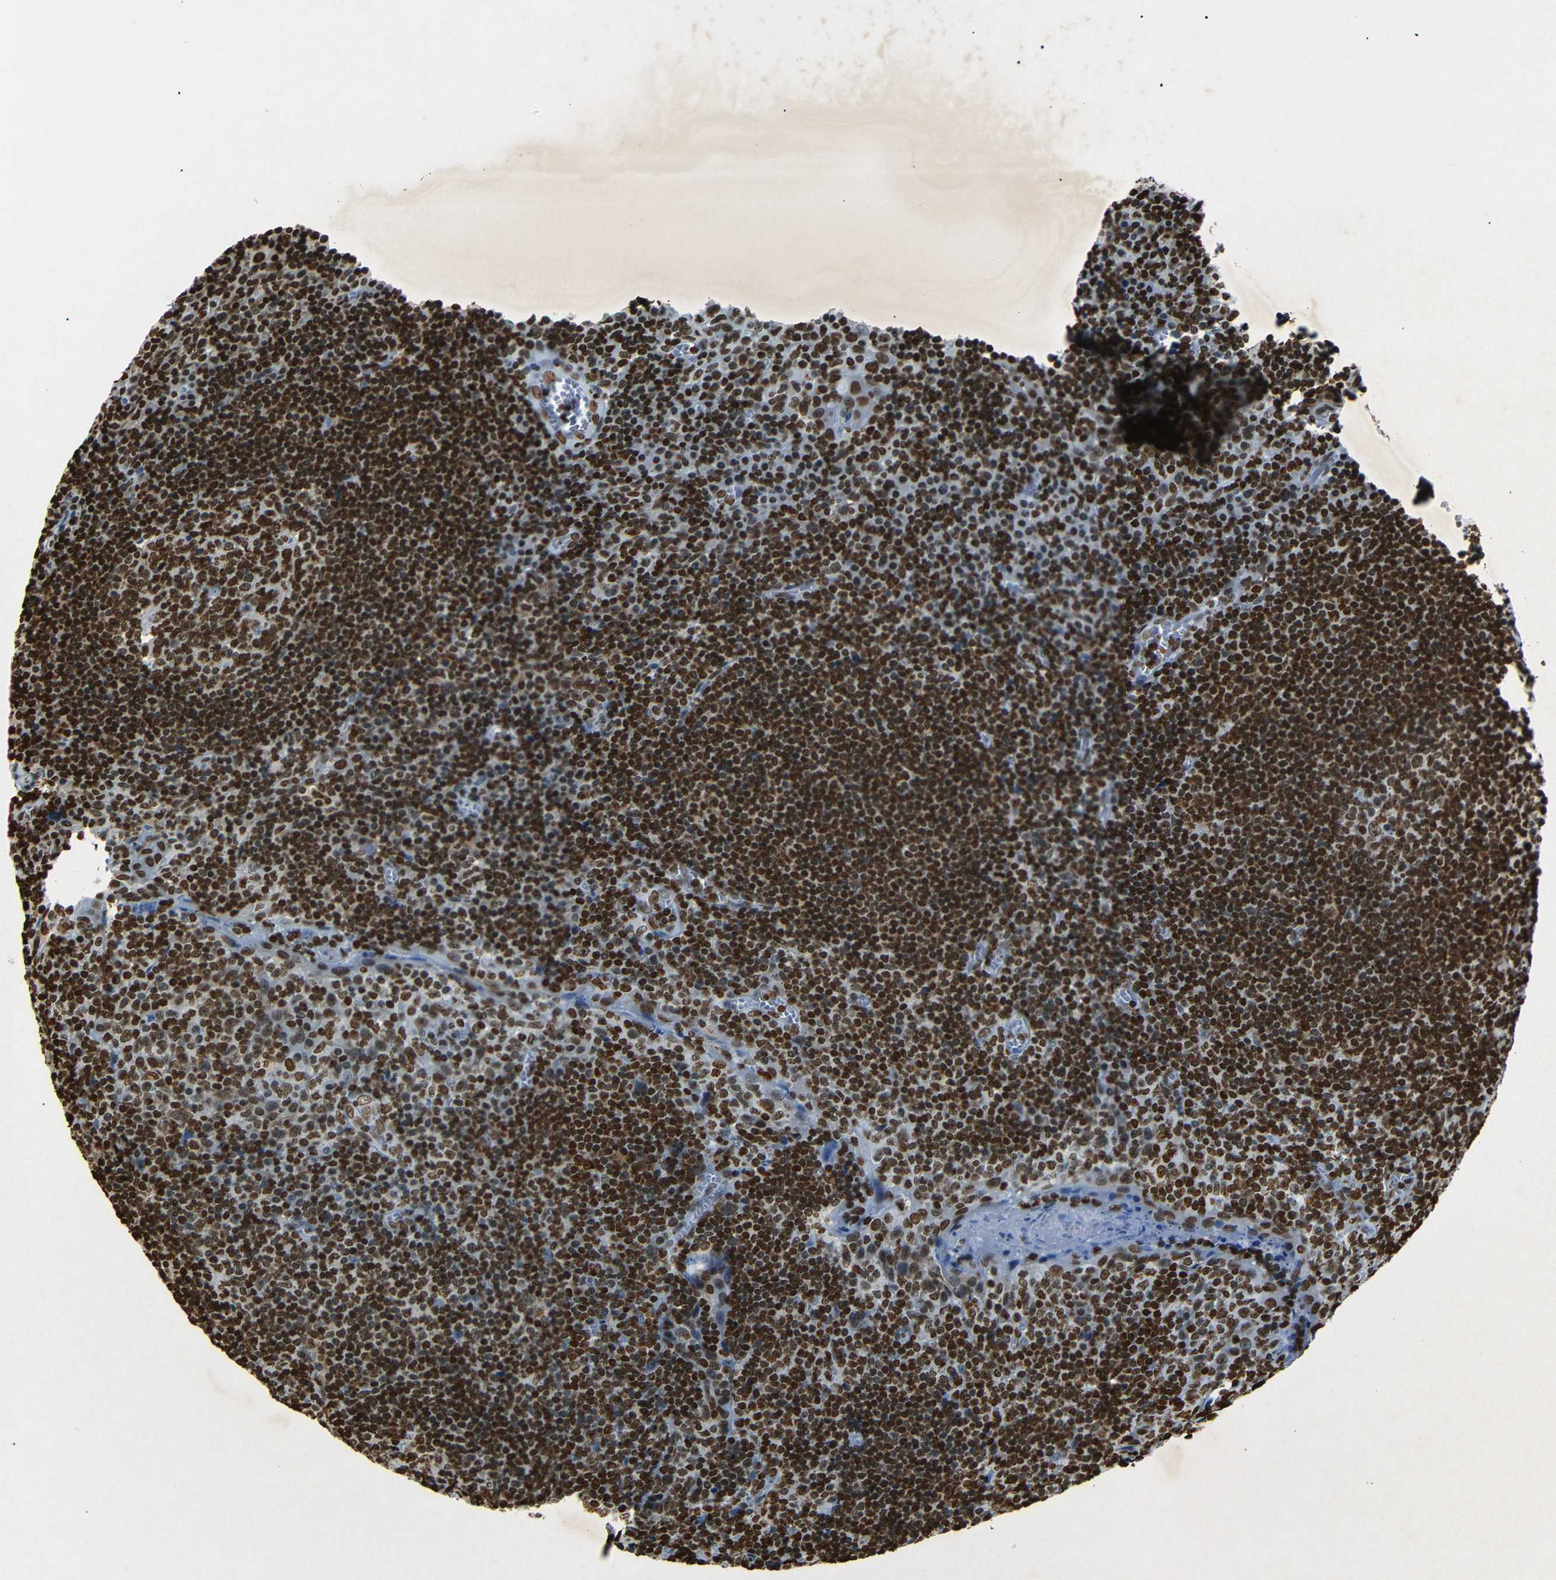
{"staining": {"intensity": "strong", "quantity": ">75%", "location": "nuclear"}, "tissue": "tonsil", "cell_type": "Germinal center cells", "image_type": "normal", "snomed": [{"axis": "morphology", "description": "Normal tissue, NOS"}, {"axis": "topography", "description": "Tonsil"}], "caption": "Germinal center cells exhibit high levels of strong nuclear staining in about >75% of cells in unremarkable tonsil. The protein is stained brown, and the nuclei are stained in blue (DAB IHC with brightfield microscopy, high magnification).", "gene": "HMGN1", "patient": {"sex": "male", "age": 37}}